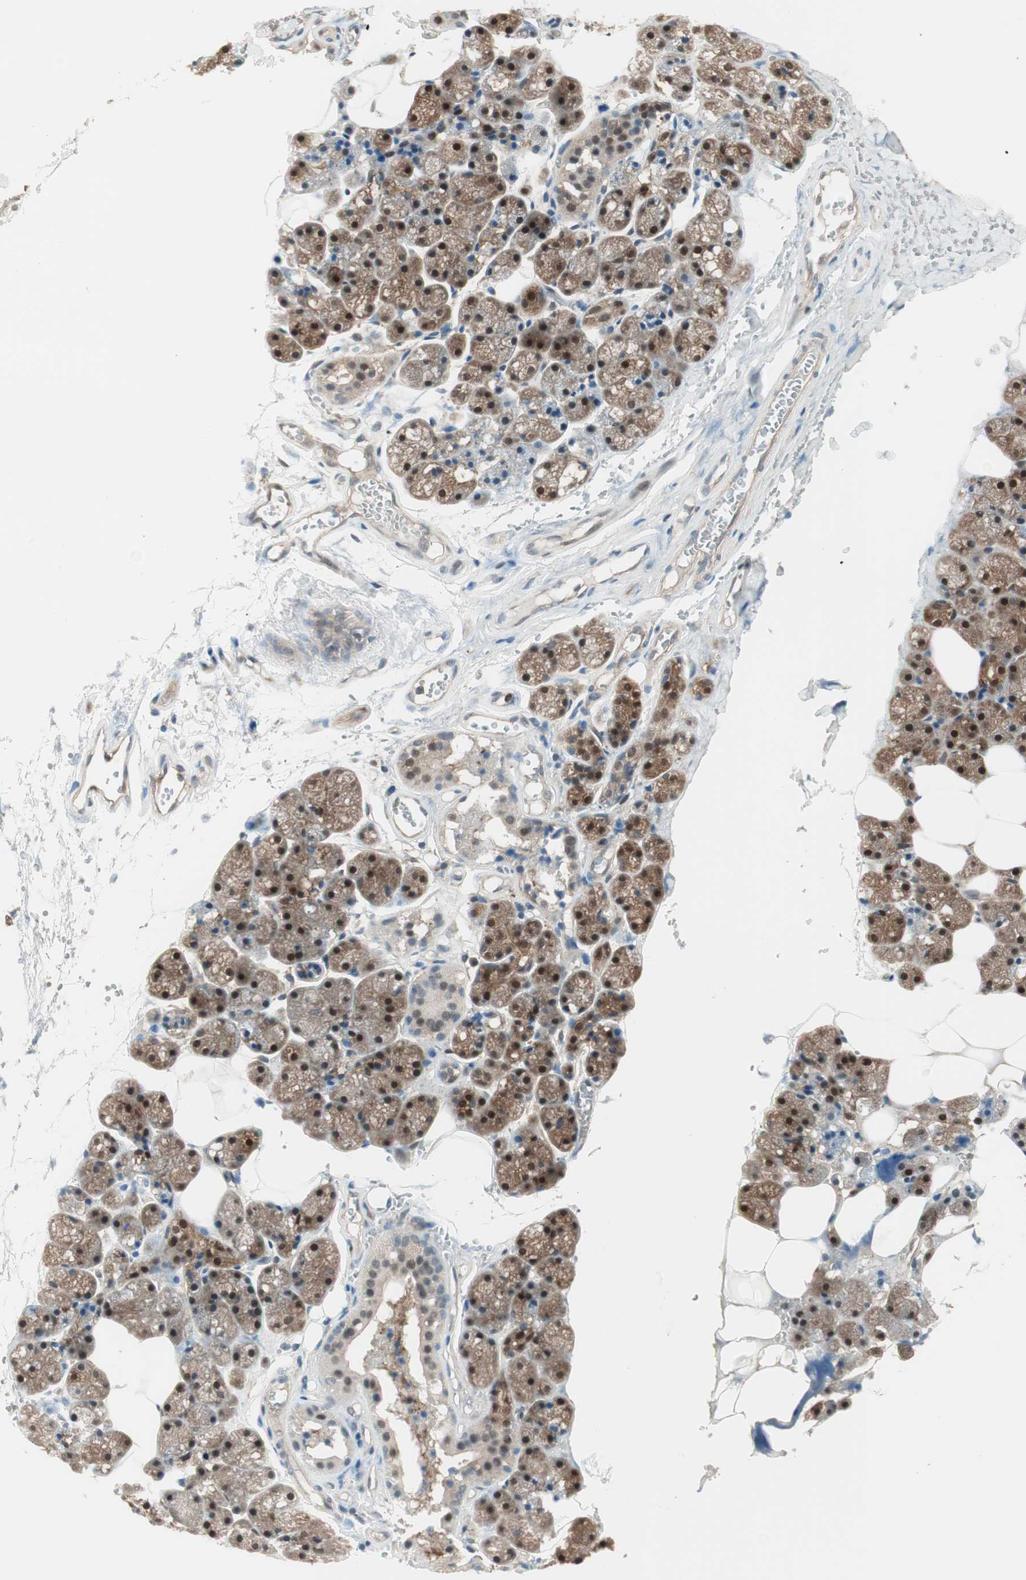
{"staining": {"intensity": "moderate", "quantity": ">75%", "location": "cytoplasmic/membranous,nuclear"}, "tissue": "salivary gland", "cell_type": "Glandular cells", "image_type": "normal", "snomed": [{"axis": "morphology", "description": "Normal tissue, NOS"}, {"axis": "topography", "description": "Salivary gland"}], "caption": "The micrograph shows a brown stain indicating the presence of a protein in the cytoplasmic/membranous,nuclear of glandular cells in salivary gland. The protein is shown in brown color, while the nuclei are stained blue.", "gene": "GALT", "patient": {"sex": "male", "age": 62}}